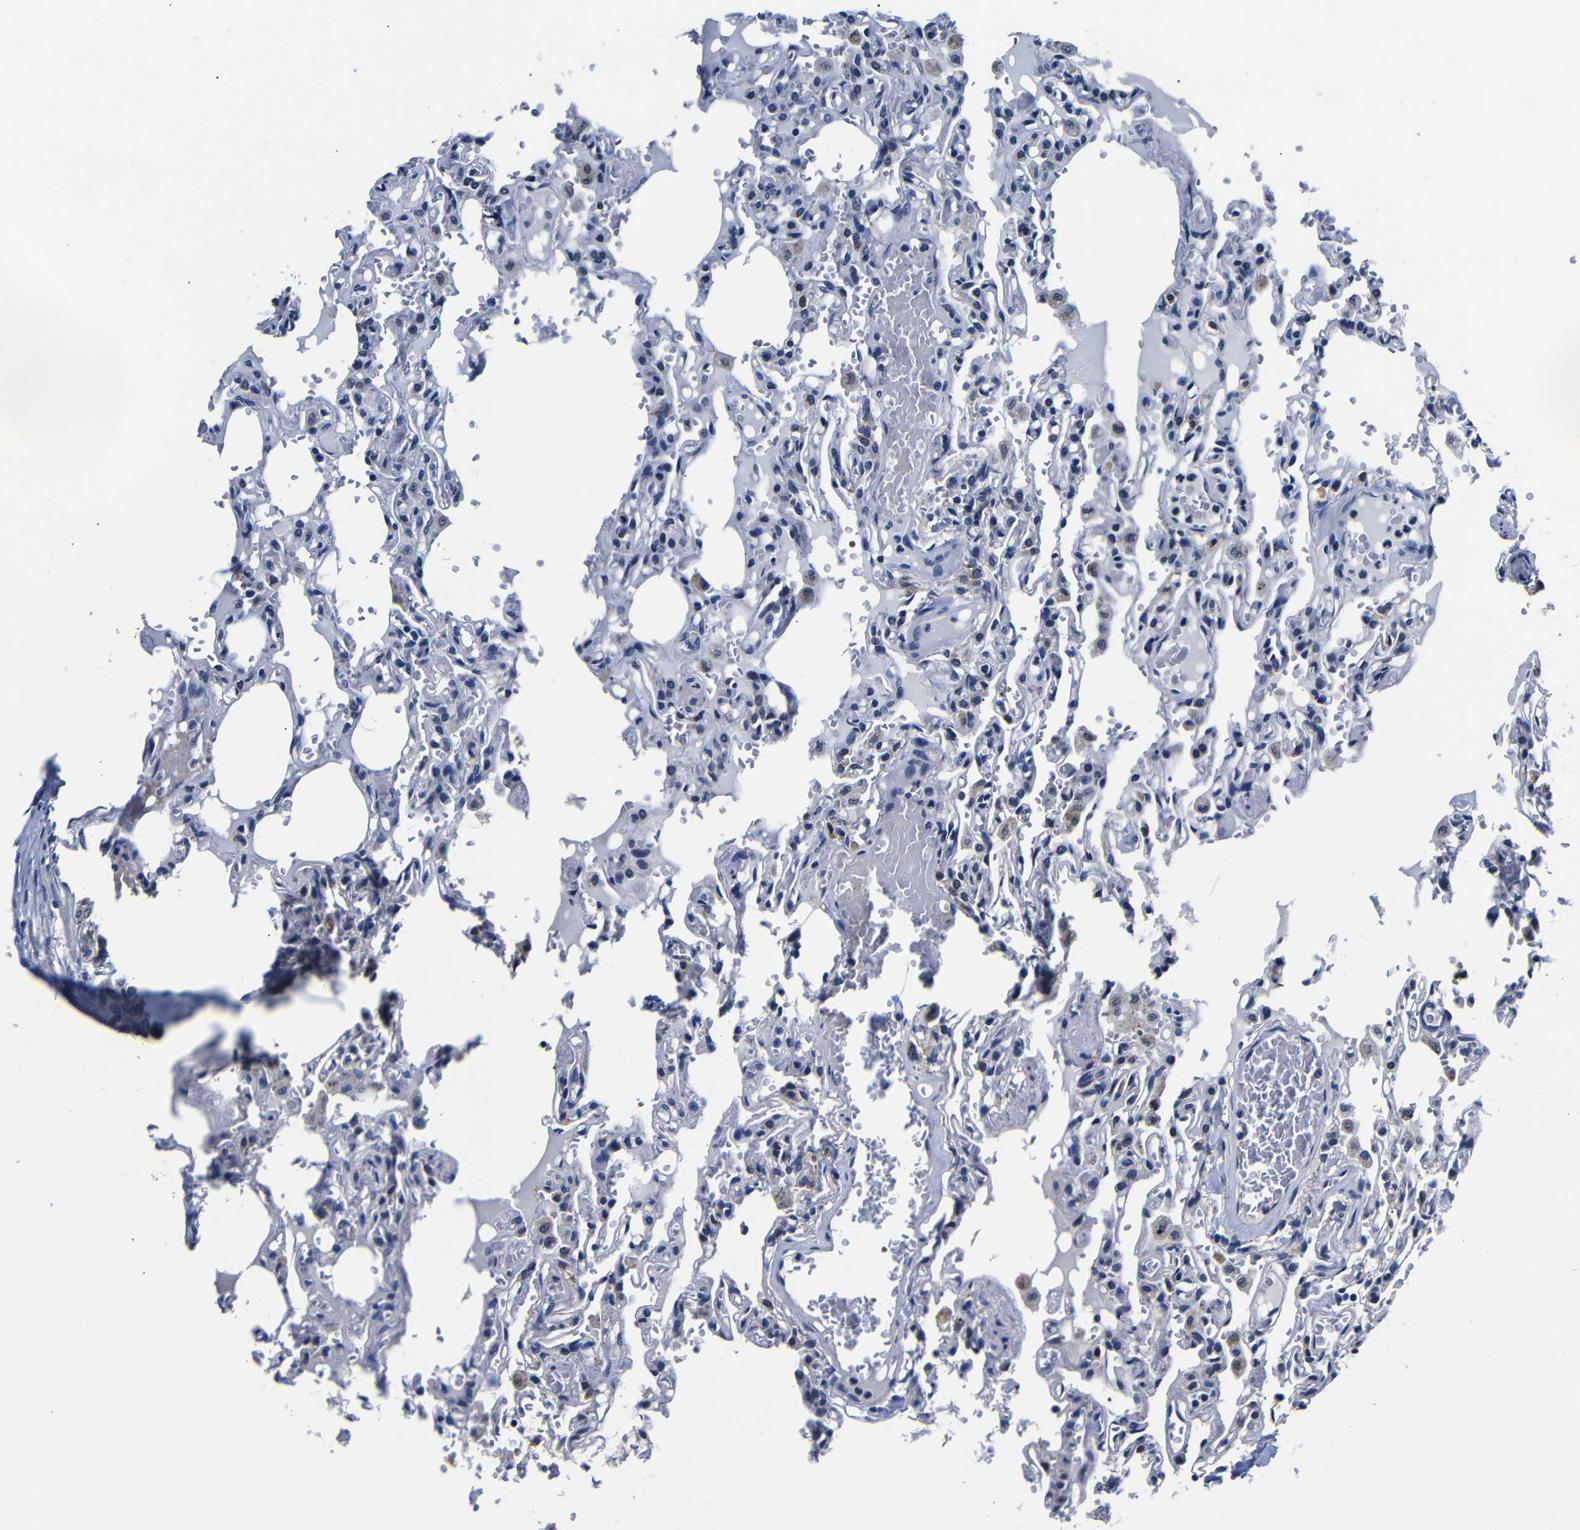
{"staining": {"intensity": "negative", "quantity": "none", "location": "none"}, "tissue": "lung", "cell_type": "Alveolar cells", "image_type": "normal", "snomed": [{"axis": "morphology", "description": "Normal tissue, NOS"}, {"axis": "topography", "description": "Lung"}], "caption": "An immunohistochemistry photomicrograph of unremarkable lung is shown. There is no staining in alveolar cells of lung. (DAB immunohistochemistry visualized using brightfield microscopy, high magnification).", "gene": "DEPP1", "patient": {"sex": "male", "age": 21}}